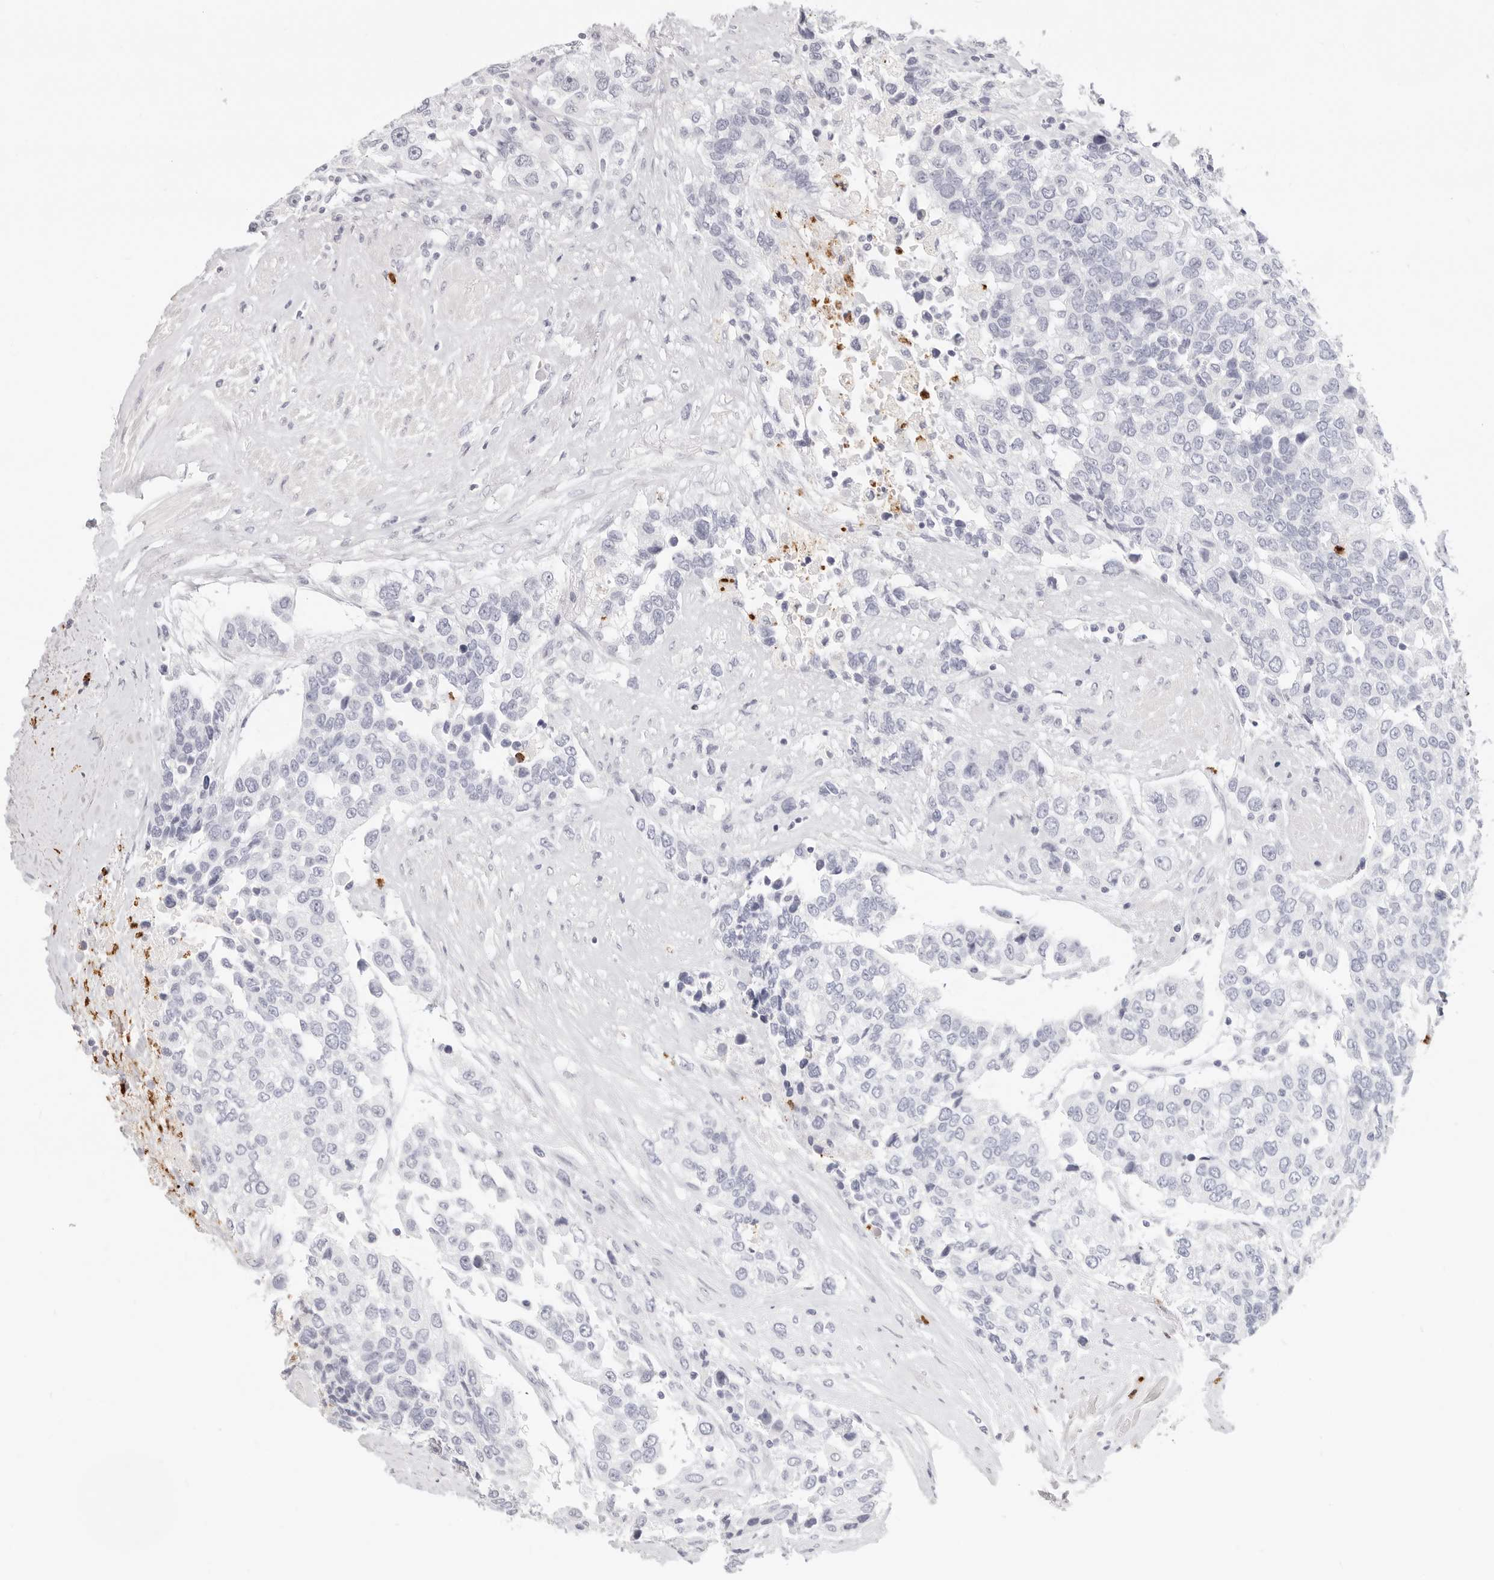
{"staining": {"intensity": "negative", "quantity": "none", "location": "none"}, "tissue": "urothelial cancer", "cell_type": "Tumor cells", "image_type": "cancer", "snomed": [{"axis": "morphology", "description": "Urothelial carcinoma, High grade"}, {"axis": "topography", "description": "Urinary bladder"}], "caption": "Image shows no significant protein expression in tumor cells of urothelial cancer. Nuclei are stained in blue.", "gene": "CAMP", "patient": {"sex": "female", "age": 80}}